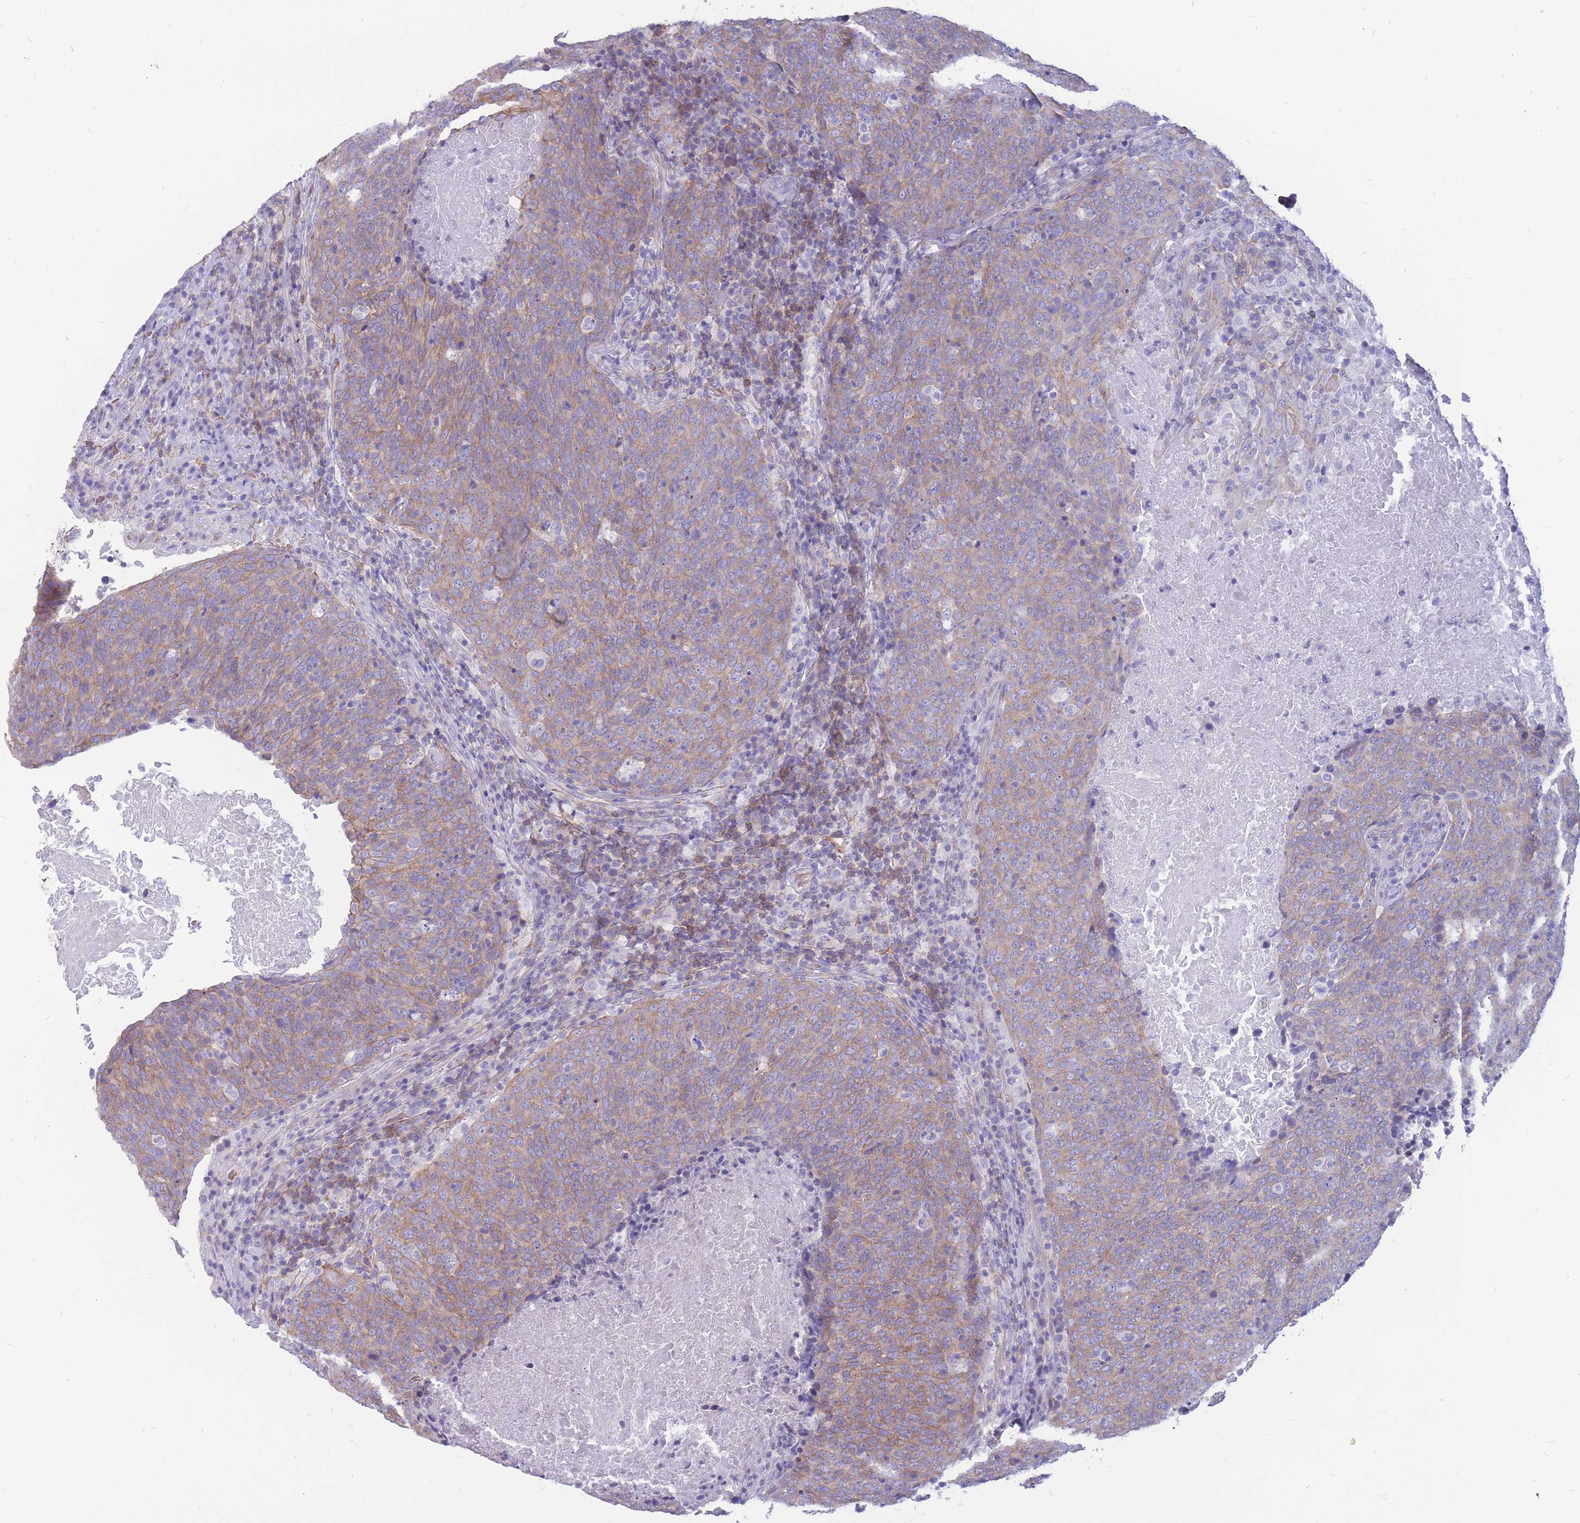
{"staining": {"intensity": "moderate", "quantity": ">75%", "location": "cytoplasmic/membranous"}, "tissue": "head and neck cancer", "cell_type": "Tumor cells", "image_type": "cancer", "snomed": [{"axis": "morphology", "description": "Squamous cell carcinoma, NOS"}, {"axis": "morphology", "description": "Squamous cell carcinoma, metastatic, NOS"}, {"axis": "topography", "description": "Lymph node"}, {"axis": "topography", "description": "Head-Neck"}], "caption": "Immunohistochemistry (IHC) of head and neck squamous cell carcinoma reveals medium levels of moderate cytoplasmic/membranous staining in about >75% of tumor cells.", "gene": "ADD2", "patient": {"sex": "male", "age": 62}}